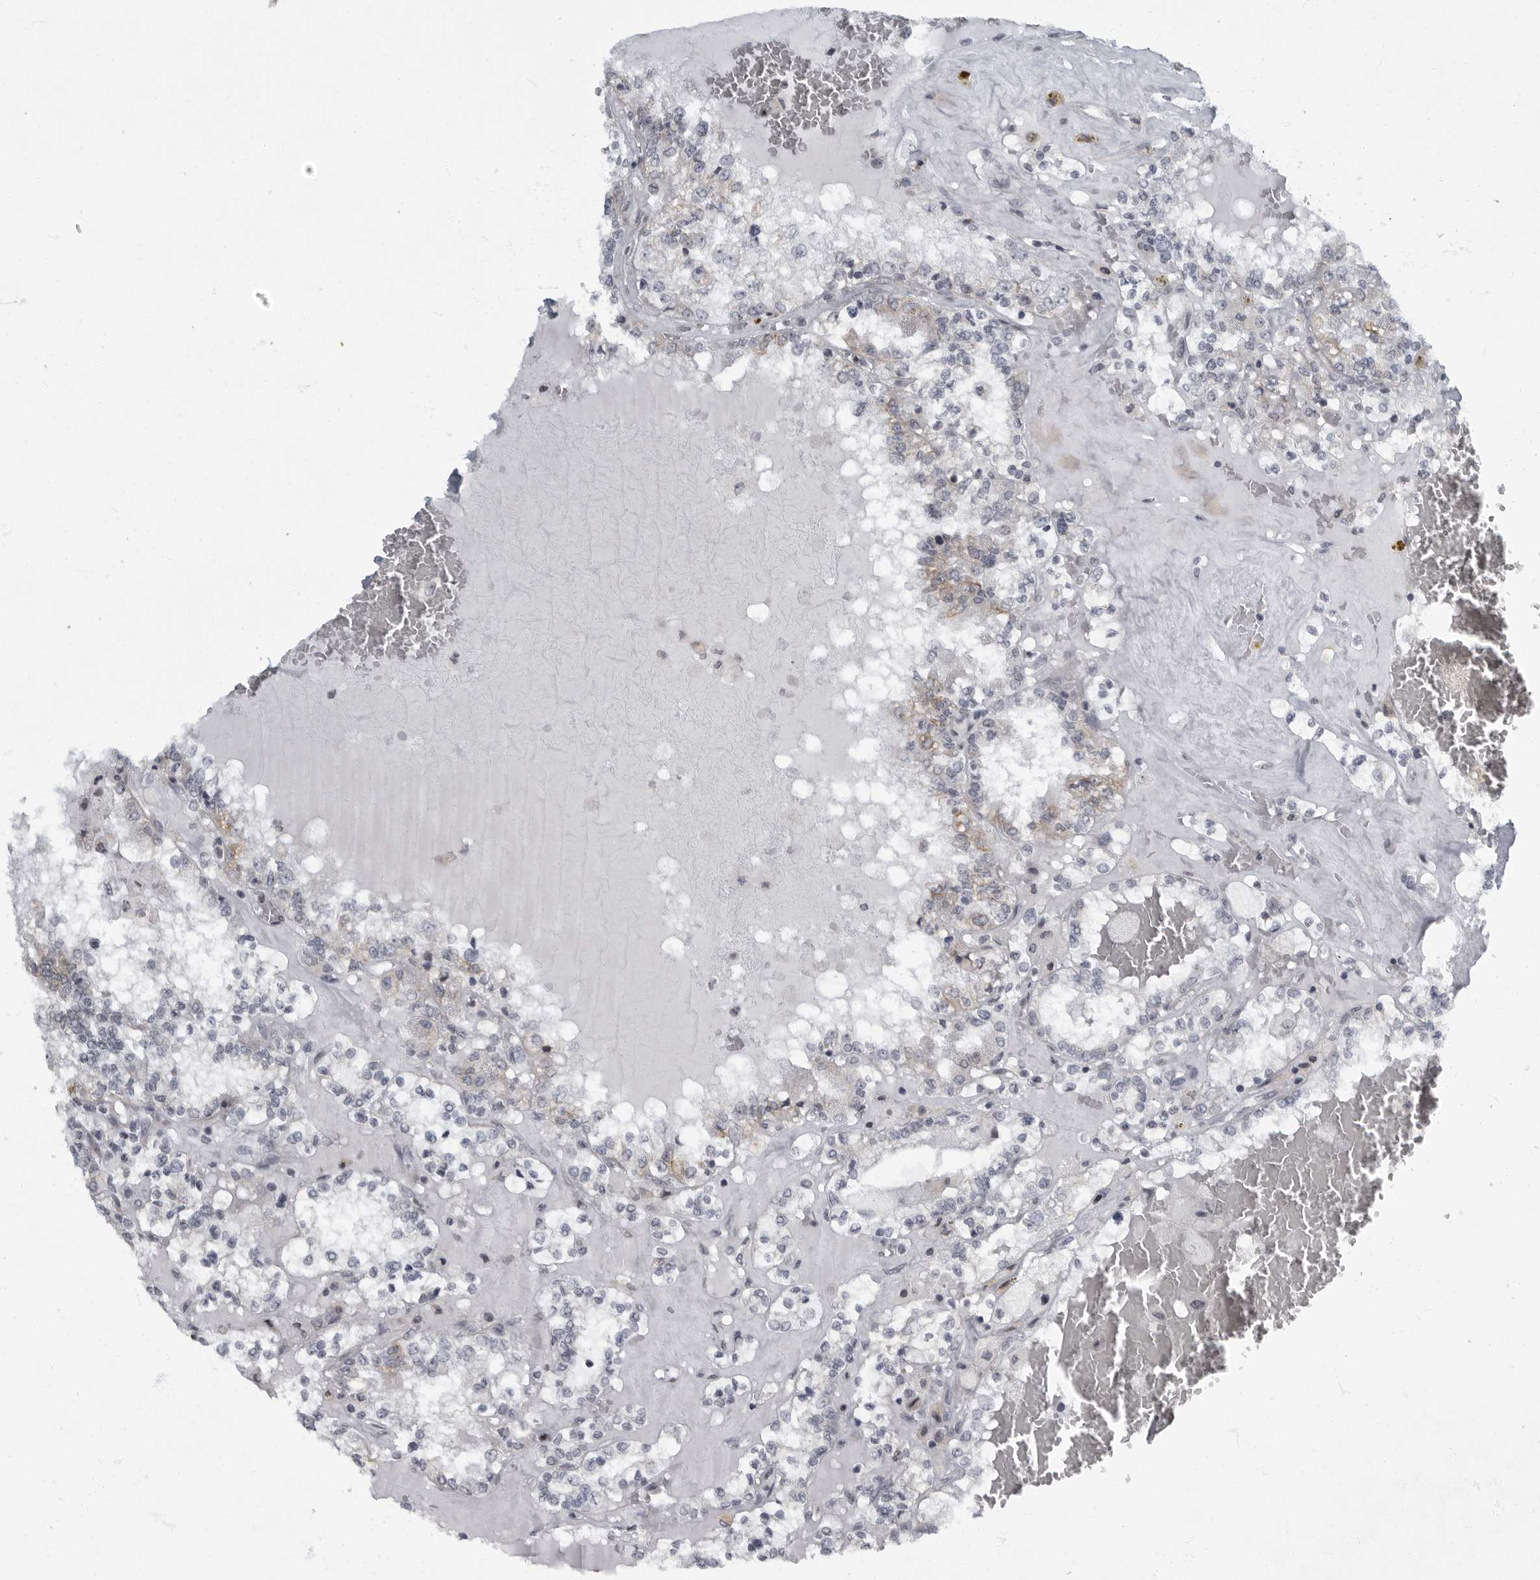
{"staining": {"intensity": "weak", "quantity": "<25%", "location": "cytoplasmic/membranous"}, "tissue": "renal cancer", "cell_type": "Tumor cells", "image_type": "cancer", "snomed": [{"axis": "morphology", "description": "Adenocarcinoma, NOS"}, {"axis": "topography", "description": "Kidney"}], "caption": "The IHC image has no significant staining in tumor cells of renal adenocarcinoma tissue.", "gene": "EVI5", "patient": {"sex": "female", "age": 56}}